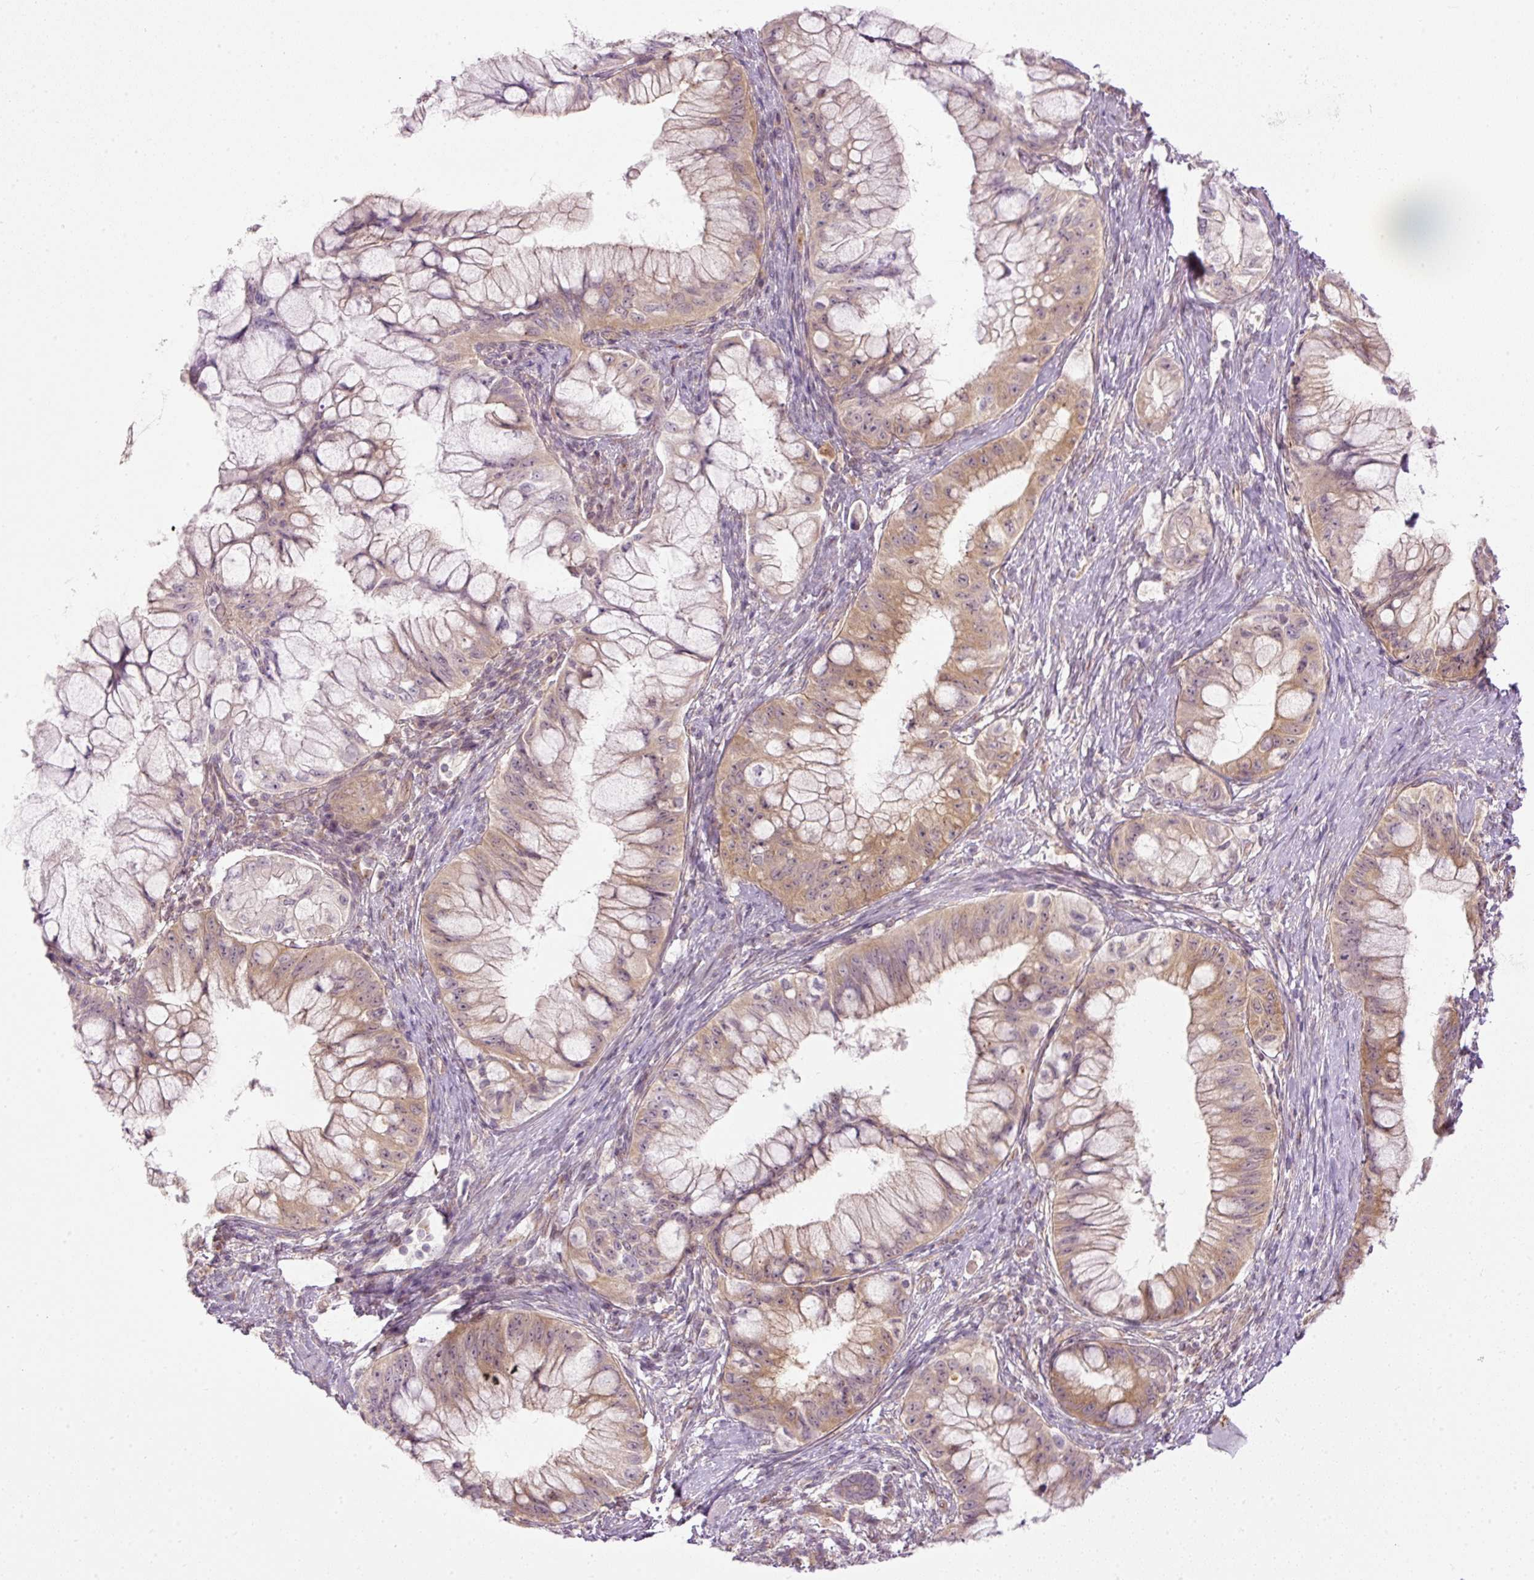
{"staining": {"intensity": "moderate", "quantity": ">75%", "location": "cytoplasmic/membranous"}, "tissue": "pancreatic cancer", "cell_type": "Tumor cells", "image_type": "cancer", "snomed": [{"axis": "morphology", "description": "Adenocarcinoma, NOS"}, {"axis": "topography", "description": "Pancreas"}], "caption": "Immunohistochemistry (IHC) of human pancreatic cancer (adenocarcinoma) reveals medium levels of moderate cytoplasmic/membranous staining in about >75% of tumor cells.", "gene": "MZT2B", "patient": {"sex": "male", "age": 48}}